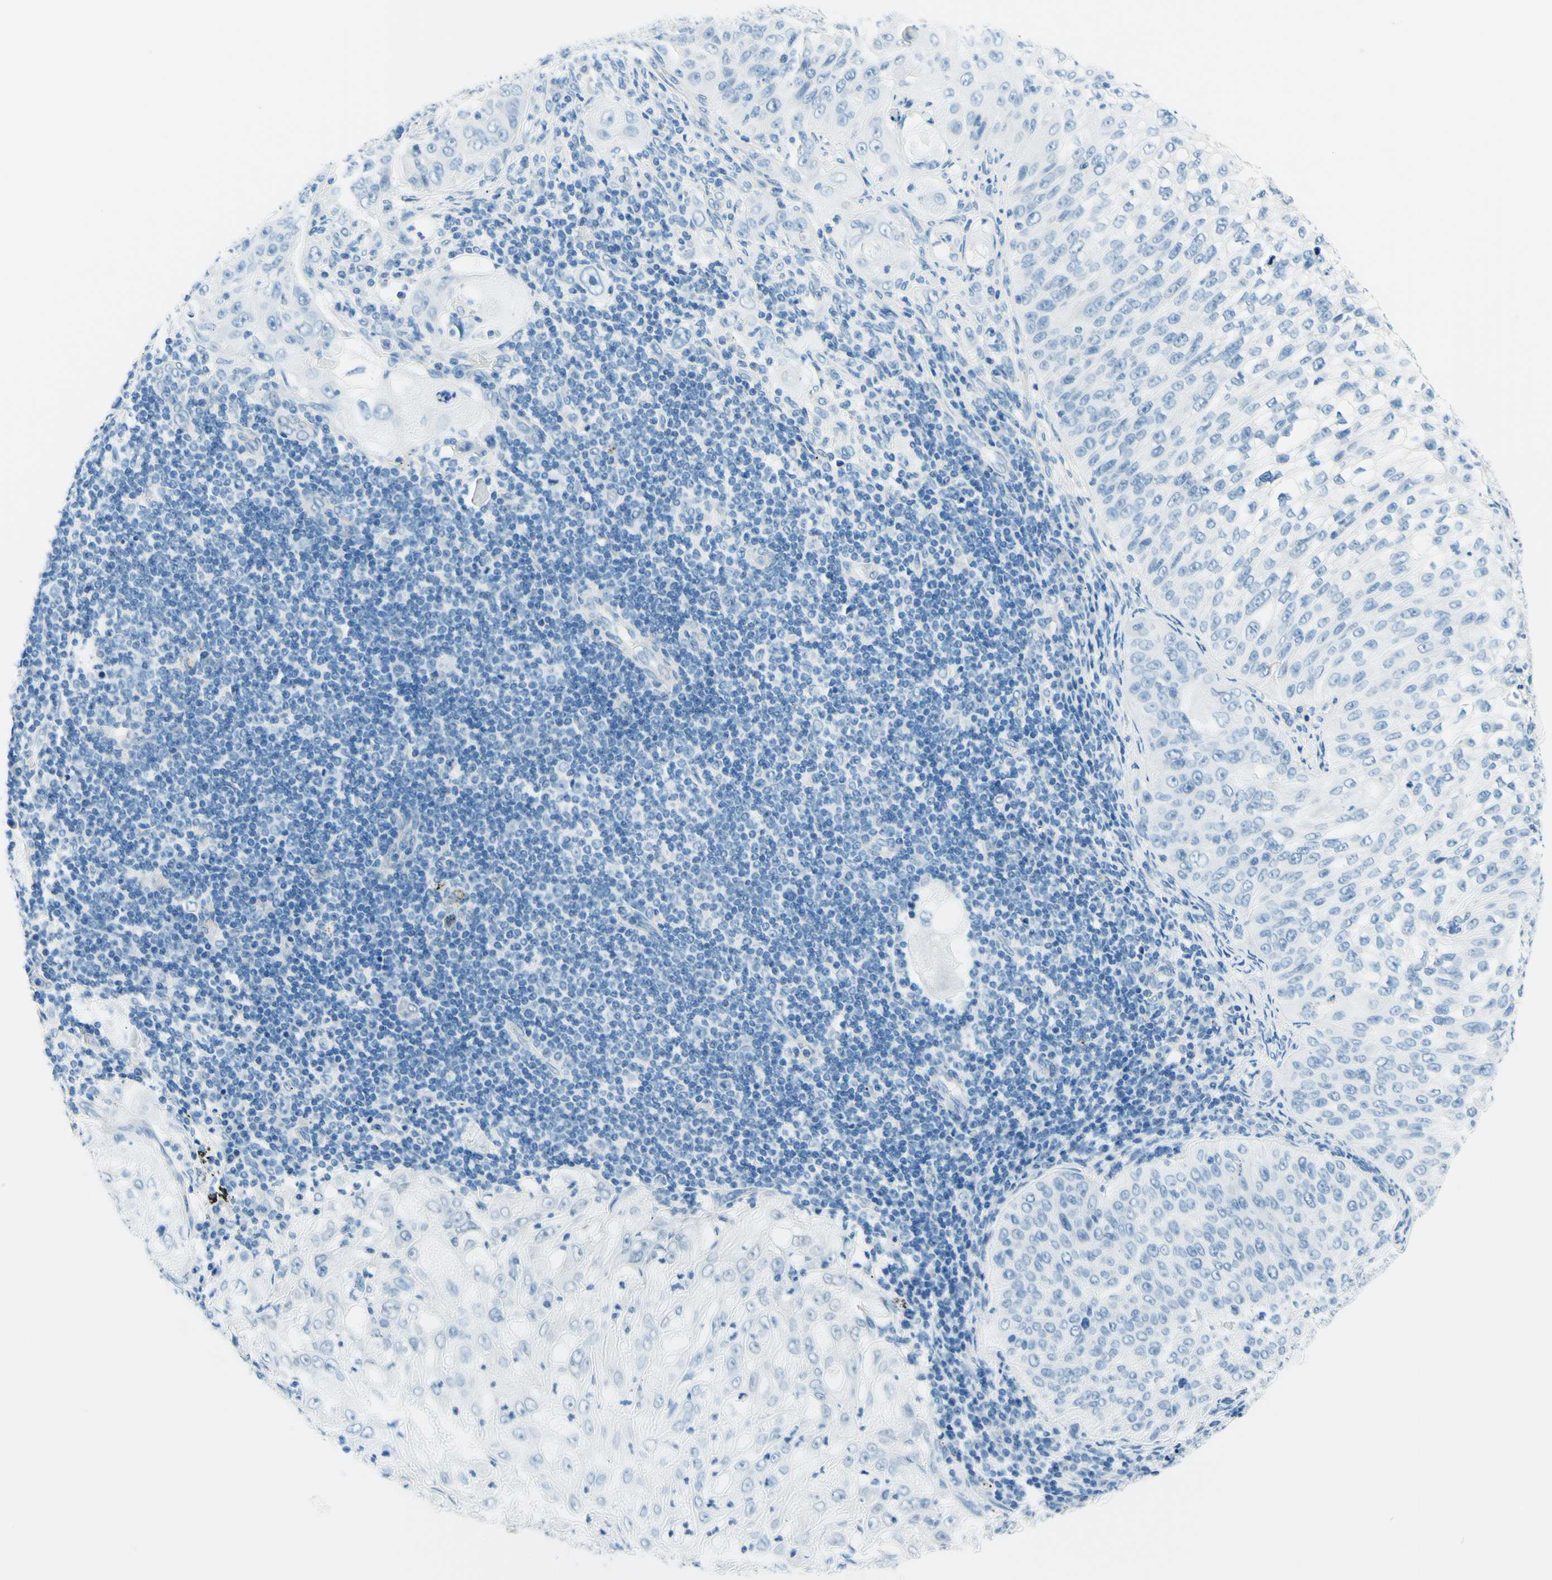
{"staining": {"intensity": "negative", "quantity": "none", "location": "none"}, "tissue": "lung cancer", "cell_type": "Tumor cells", "image_type": "cancer", "snomed": [{"axis": "morphology", "description": "Inflammation, NOS"}, {"axis": "morphology", "description": "Squamous cell carcinoma, NOS"}, {"axis": "topography", "description": "Lymph node"}, {"axis": "topography", "description": "Soft tissue"}, {"axis": "topography", "description": "Lung"}], "caption": "Tumor cells show no significant staining in squamous cell carcinoma (lung).", "gene": "PASD1", "patient": {"sex": "male", "age": 66}}